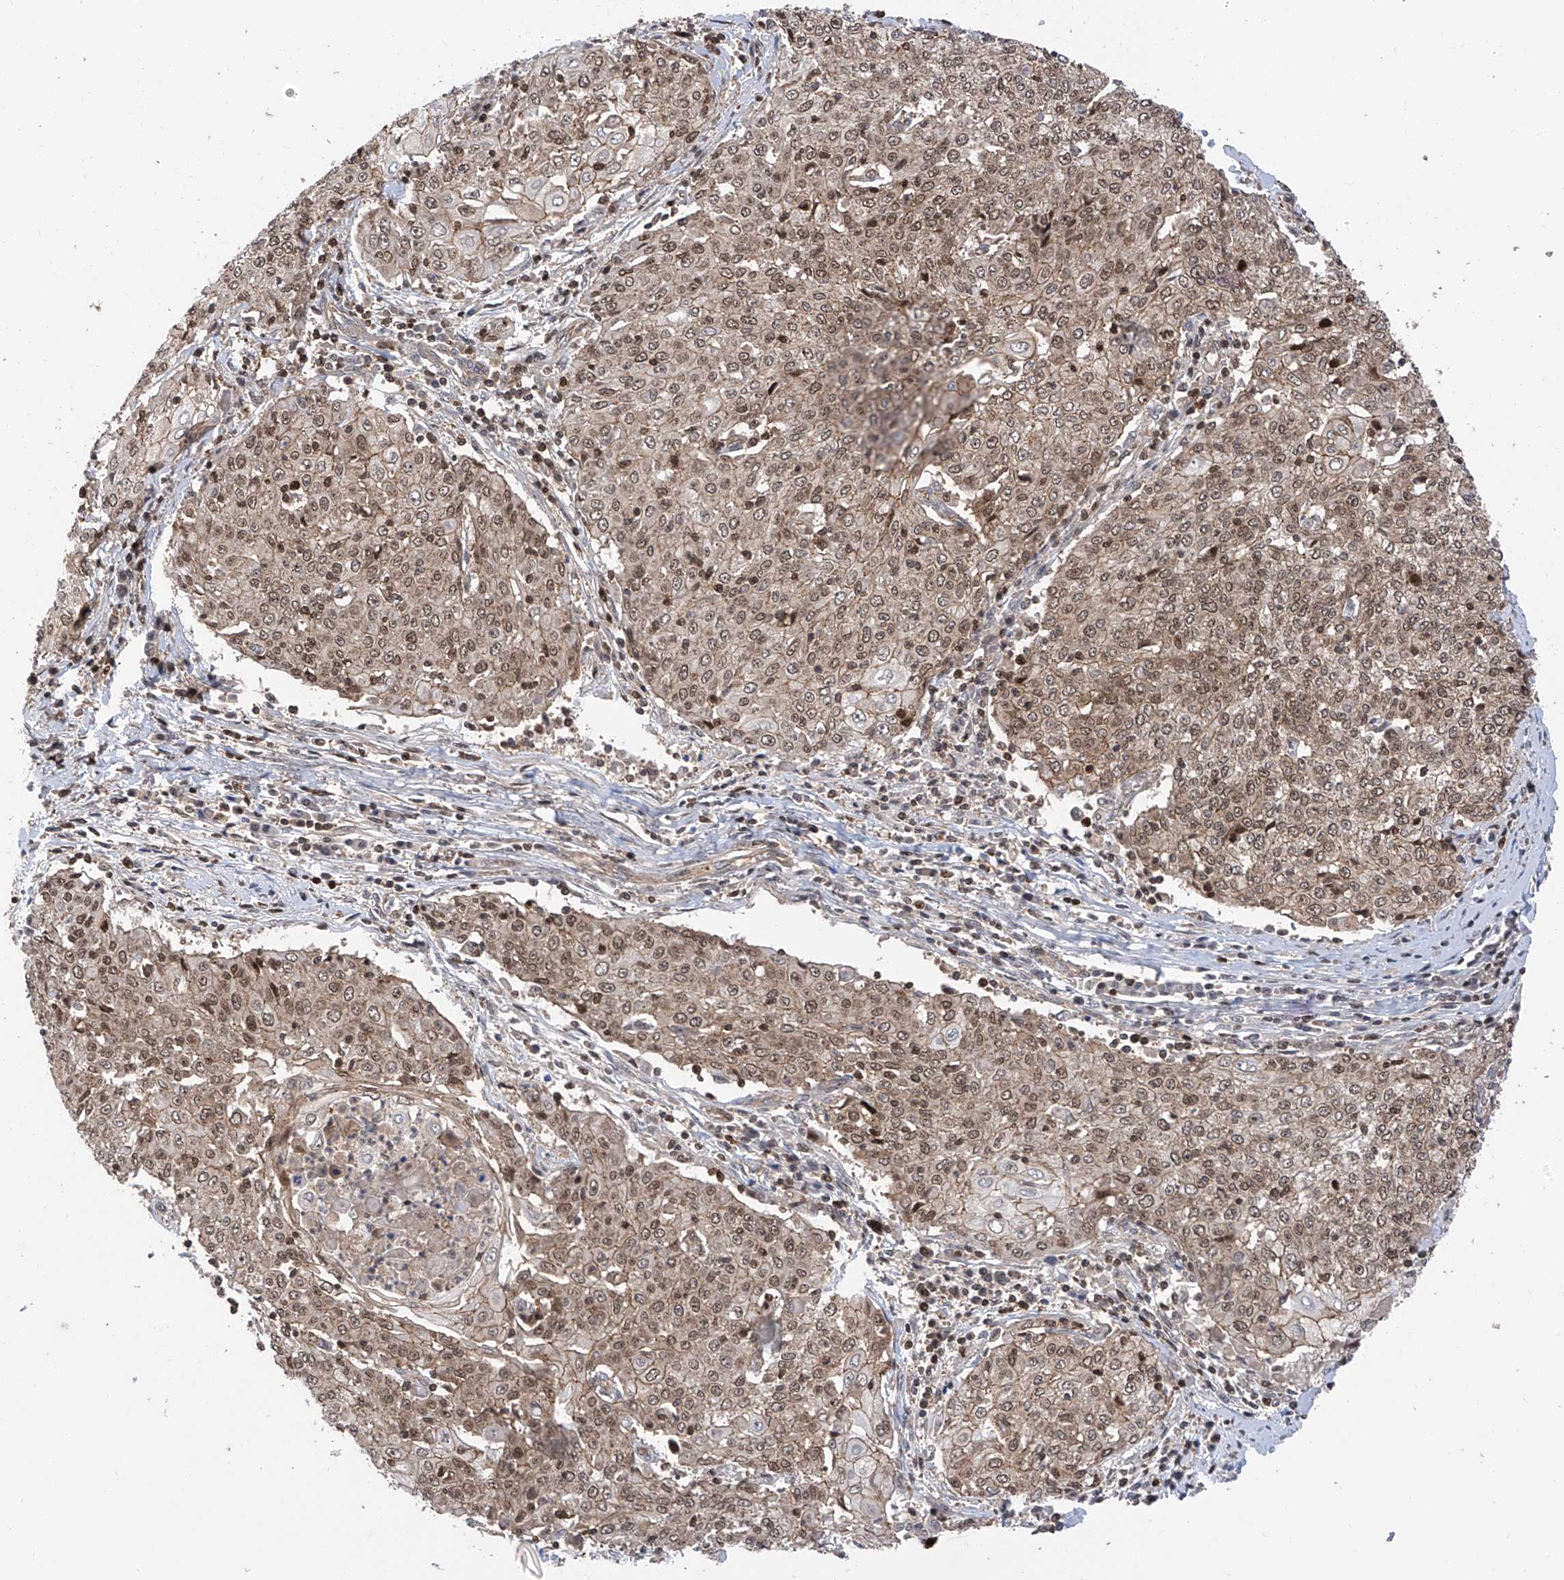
{"staining": {"intensity": "moderate", "quantity": "25%-75%", "location": "cytoplasmic/membranous,nuclear"}, "tissue": "cervical cancer", "cell_type": "Tumor cells", "image_type": "cancer", "snomed": [{"axis": "morphology", "description": "Squamous cell carcinoma, NOS"}, {"axis": "topography", "description": "Cervix"}], "caption": "Human cervical cancer stained with a protein marker reveals moderate staining in tumor cells.", "gene": "DNAJC9", "patient": {"sex": "female", "age": 48}}